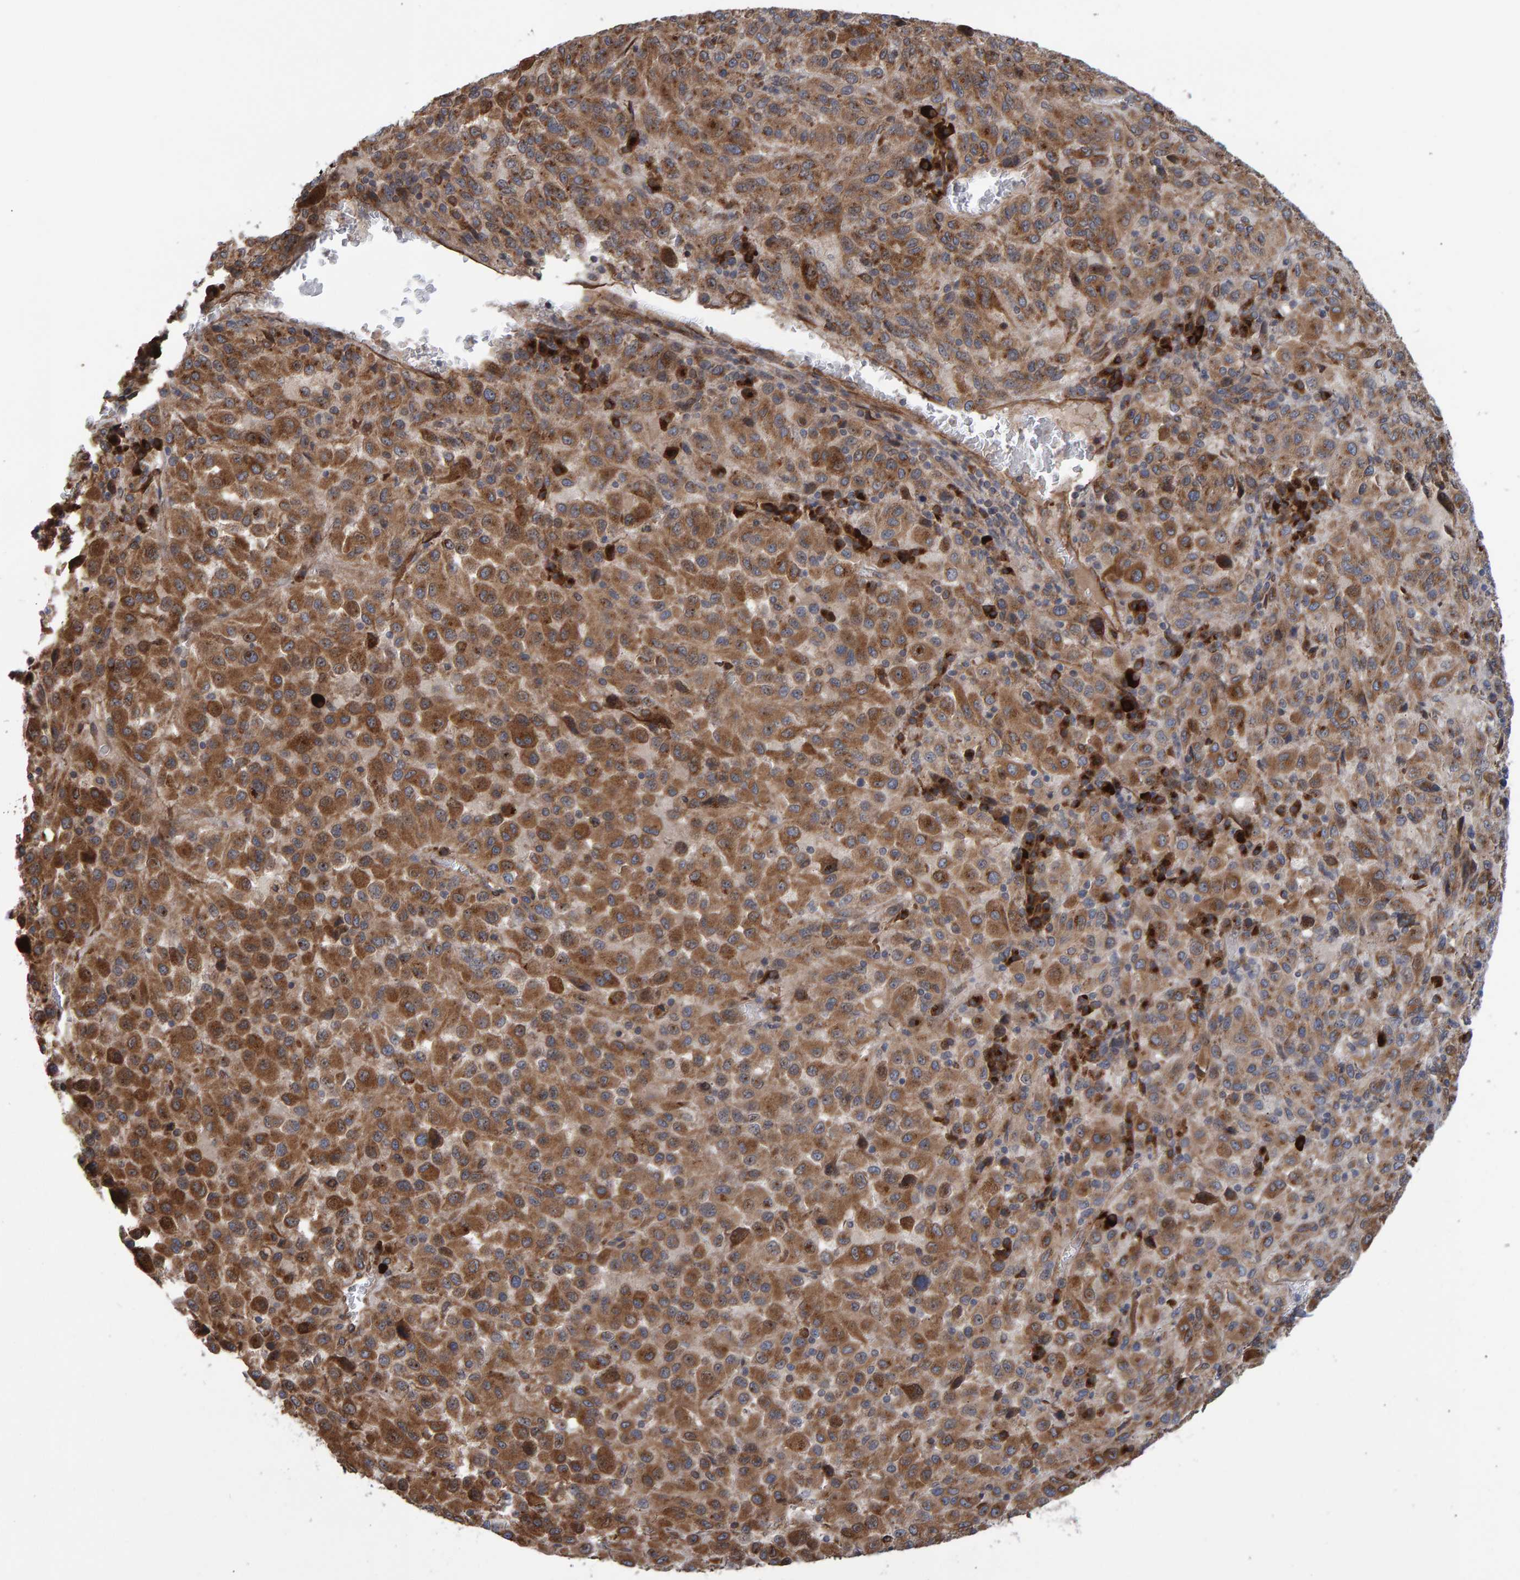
{"staining": {"intensity": "moderate", "quantity": ">75%", "location": "cytoplasmic/membranous"}, "tissue": "melanoma", "cell_type": "Tumor cells", "image_type": "cancer", "snomed": [{"axis": "morphology", "description": "Malignant melanoma, Metastatic site"}, {"axis": "topography", "description": "Lung"}], "caption": "Approximately >75% of tumor cells in human melanoma show moderate cytoplasmic/membranous protein positivity as visualized by brown immunohistochemical staining.", "gene": "FAM117A", "patient": {"sex": "male", "age": 64}}